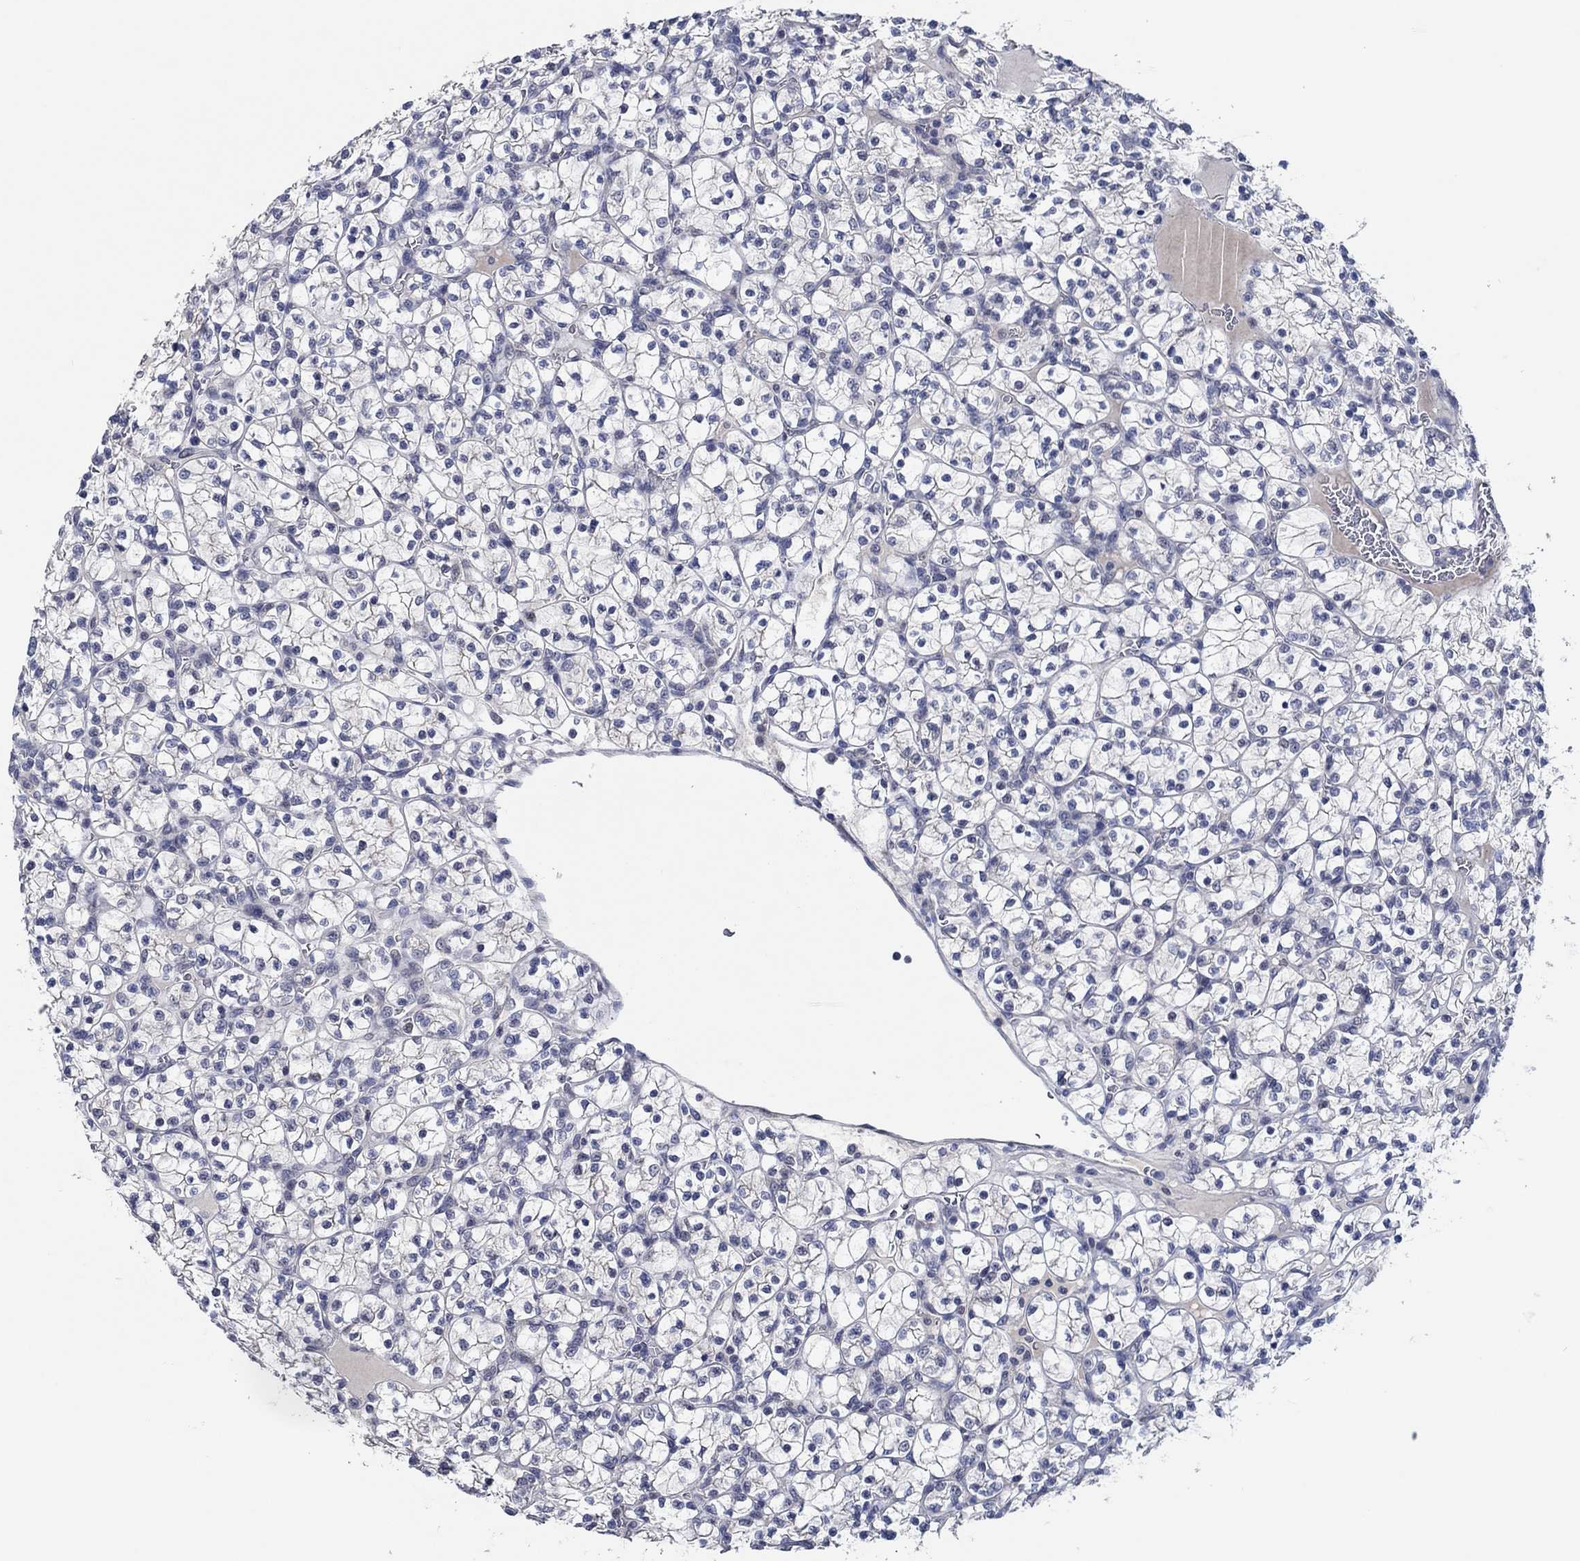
{"staining": {"intensity": "negative", "quantity": "none", "location": "none"}, "tissue": "renal cancer", "cell_type": "Tumor cells", "image_type": "cancer", "snomed": [{"axis": "morphology", "description": "Adenocarcinoma, NOS"}, {"axis": "topography", "description": "Kidney"}], "caption": "Renal cancer was stained to show a protein in brown. There is no significant staining in tumor cells. The staining was performed using DAB (3,3'-diaminobenzidine) to visualize the protein expression in brown, while the nuclei were stained in blue with hematoxylin (Magnification: 20x).", "gene": "PRRT3", "patient": {"sex": "female", "age": 89}}